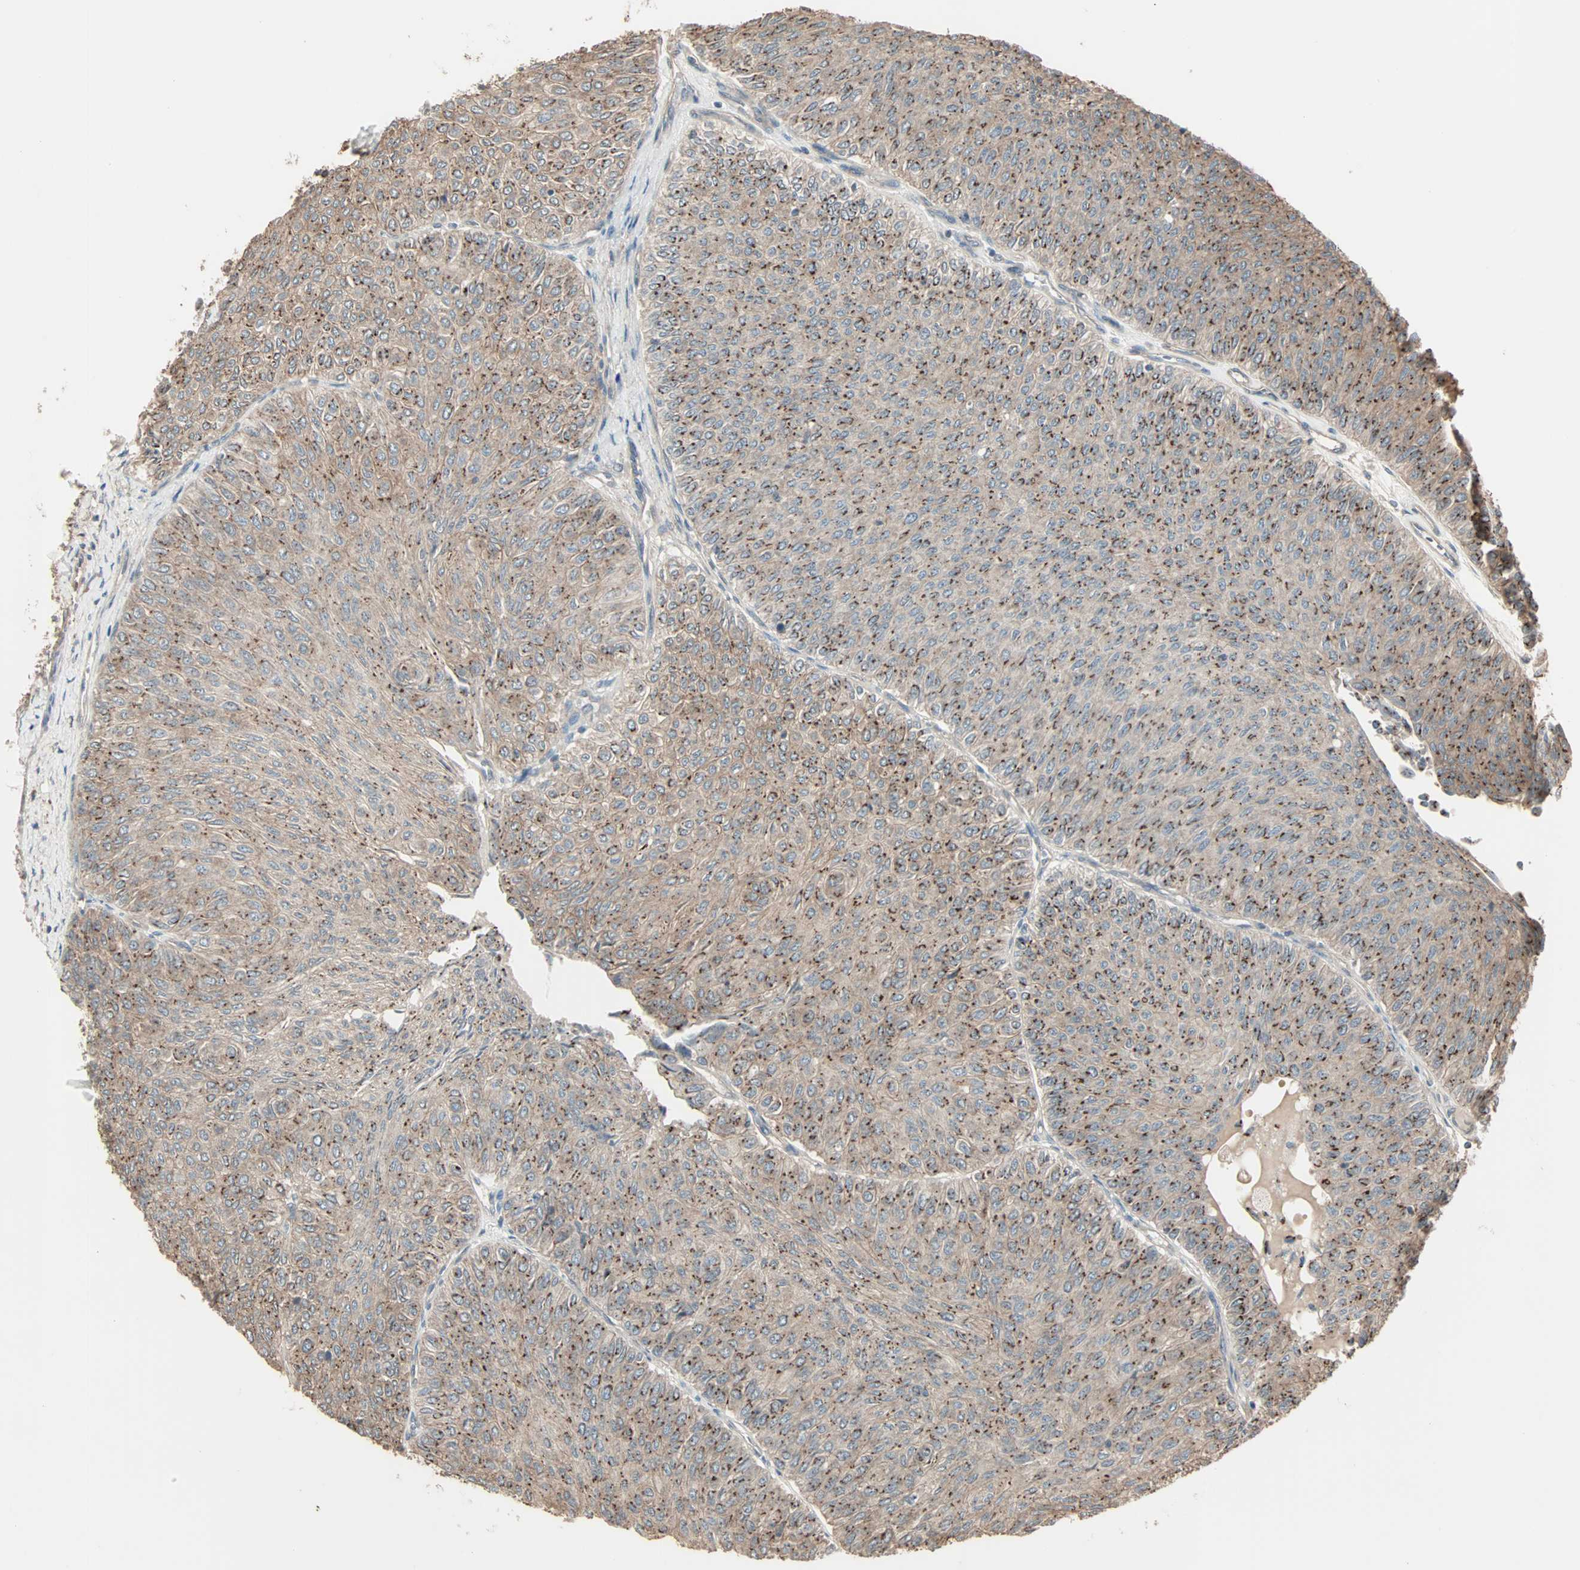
{"staining": {"intensity": "moderate", "quantity": ">75%", "location": "cytoplasmic/membranous"}, "tissue": "urothelial cancer", "cell_type": "Tumor cells", "image_type": "cancer", "snomed": [{"axis": "morphology", "description": "Urothelial carcinoma, Low grade"}, {"axis": "topography", "description": "Urinary bladder"}], "caption": "The photomicrograph shows a brown stain indicating the presence of a protein in the cytoplasmic/membranous of tumor cells in urothelial cancer. The staining is performed using DAB (3,3'-diaminobenzidine) brown chromogen to label protein expression. The nuclei are counter-stained blue using hematoxylin.", "gene": "GALNT3", "patient": {"sex": "male", "age": 78}}